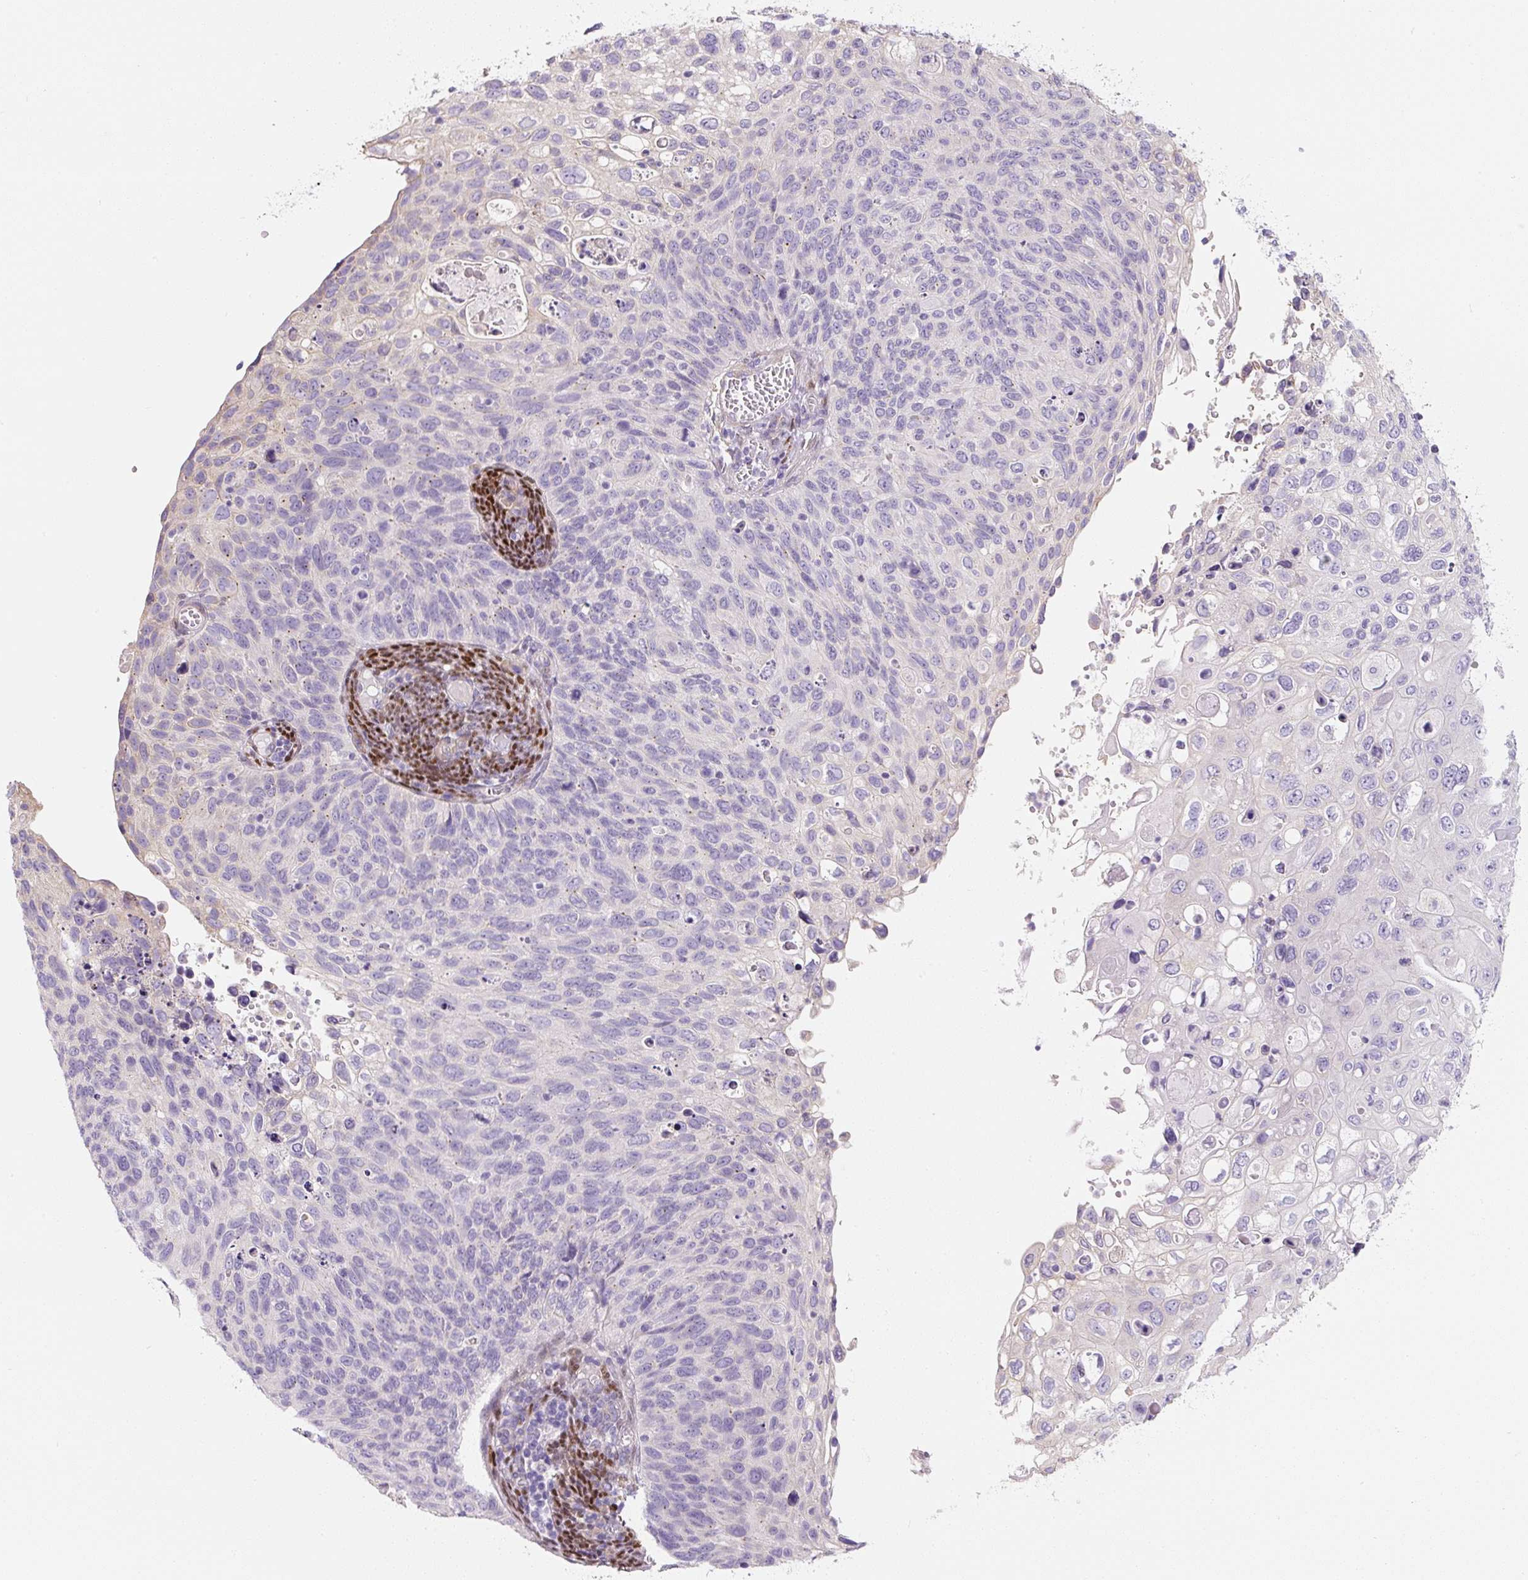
{"staining": {"intensity": "negative", "quantity": "none", "location": "none"}, "tissue": "cervical cancer", "cell_type": "Tumor cells", "image_type": "cancer", "snomed": [{"axis": "morphology", "description": "Squamous cell carcinoma, NOS"}, {"axis": "topography", "description": "Cervix"}], "caption": "High power microscopy histopathology image of an immunohistochemistry (IHC) histopathology image of cervical cancer (squamous cell carcinoma), revealing no significant staining in tumor cells.", "gene": "PWWP3B", "patient": {"sex": "female", "age": 70}}